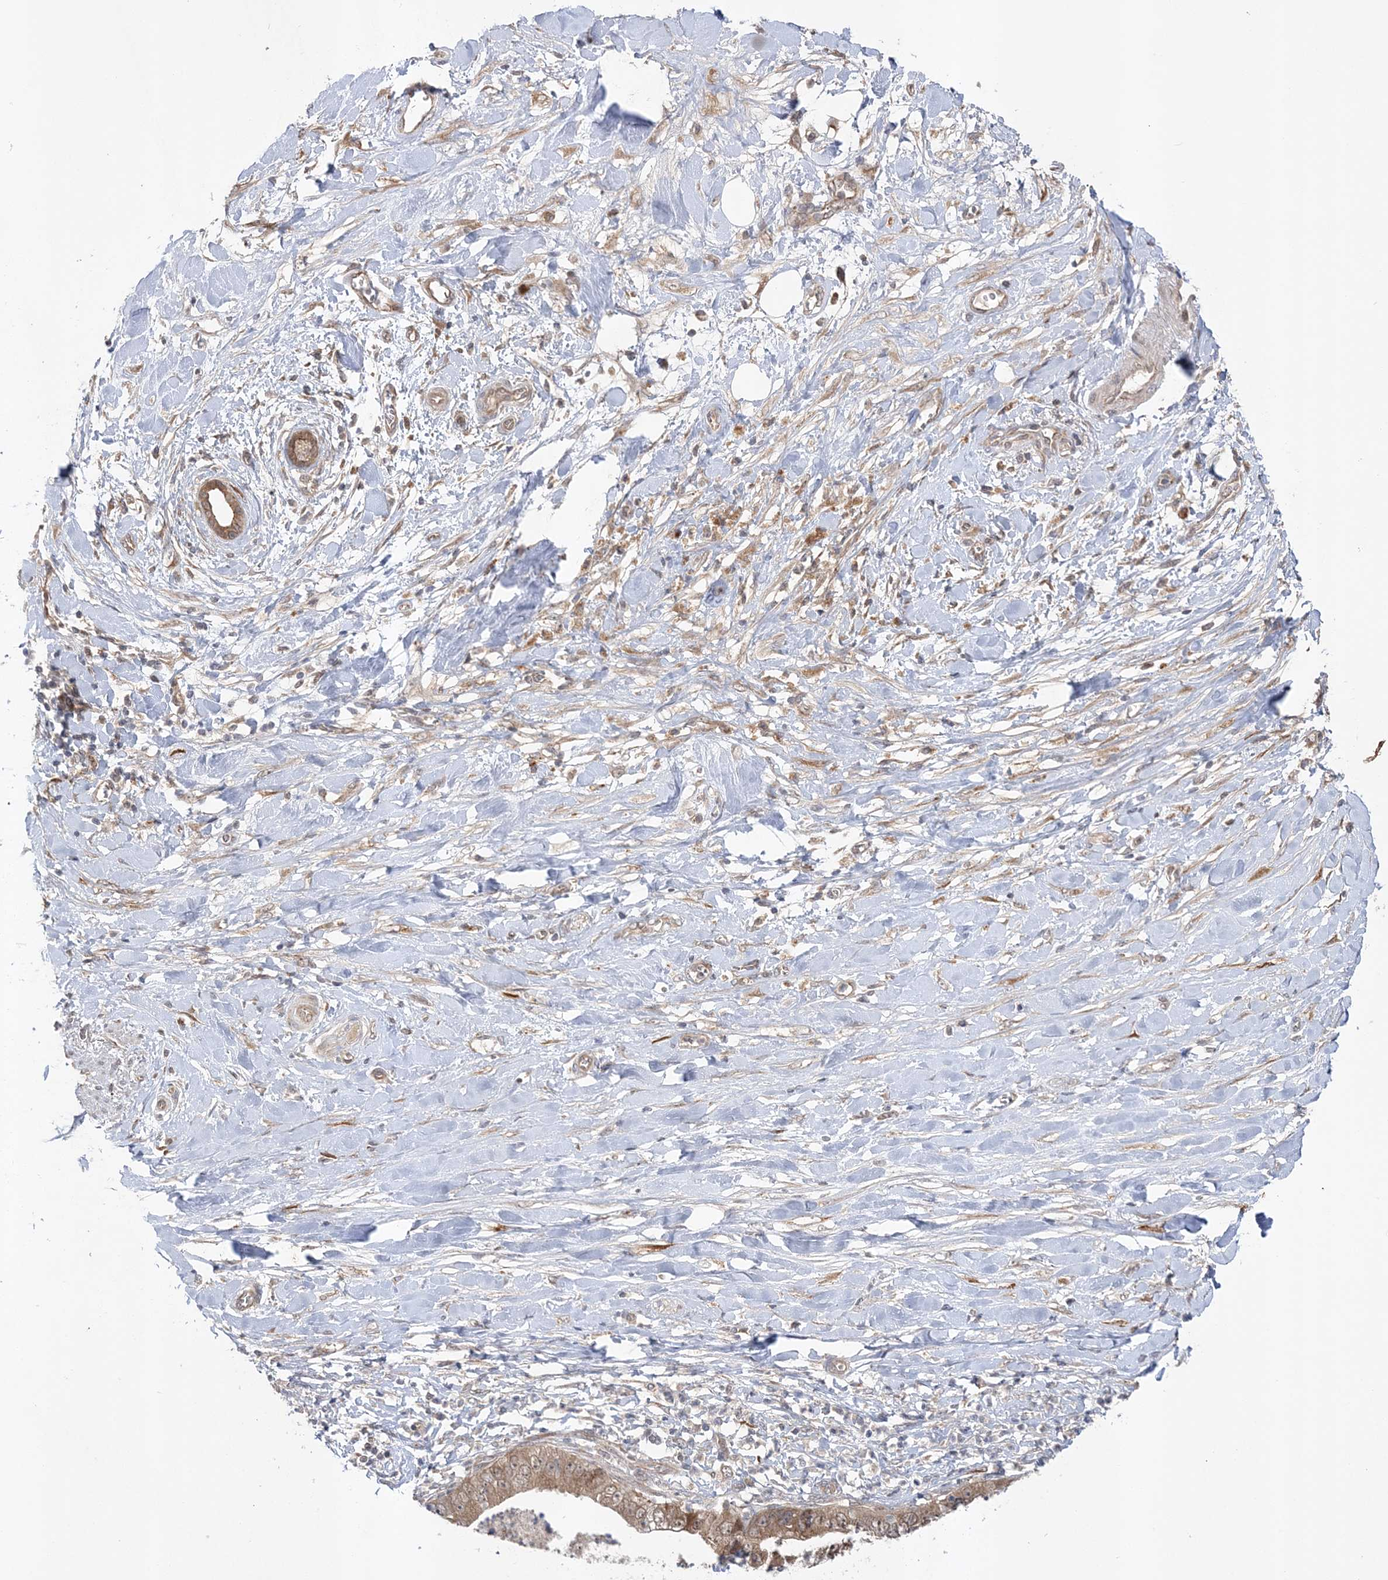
{"staining": {"intensity": "moderate", "quantity": ">75%", "location": "cytoplasmic/membranous"}, "tissue": "pancreatic cancer", "cell_type": "Tumor cells", "image_type": "cancer", "snomed": [{"axis": "morphology", "description": "Adenocarcinoma, NOS"}, {"axis": "topography", "description": "Pancreas"}], "caption": "There is medium levels of moderate cytoplasmic/membranous positivity in tumor cells of pancreatic cancer (adenocarcinoma), as demonstrated by immunohistochemical staining (brown color).", "gene": "MMADHC", "patient": {"sex": "female", "age": 78}}